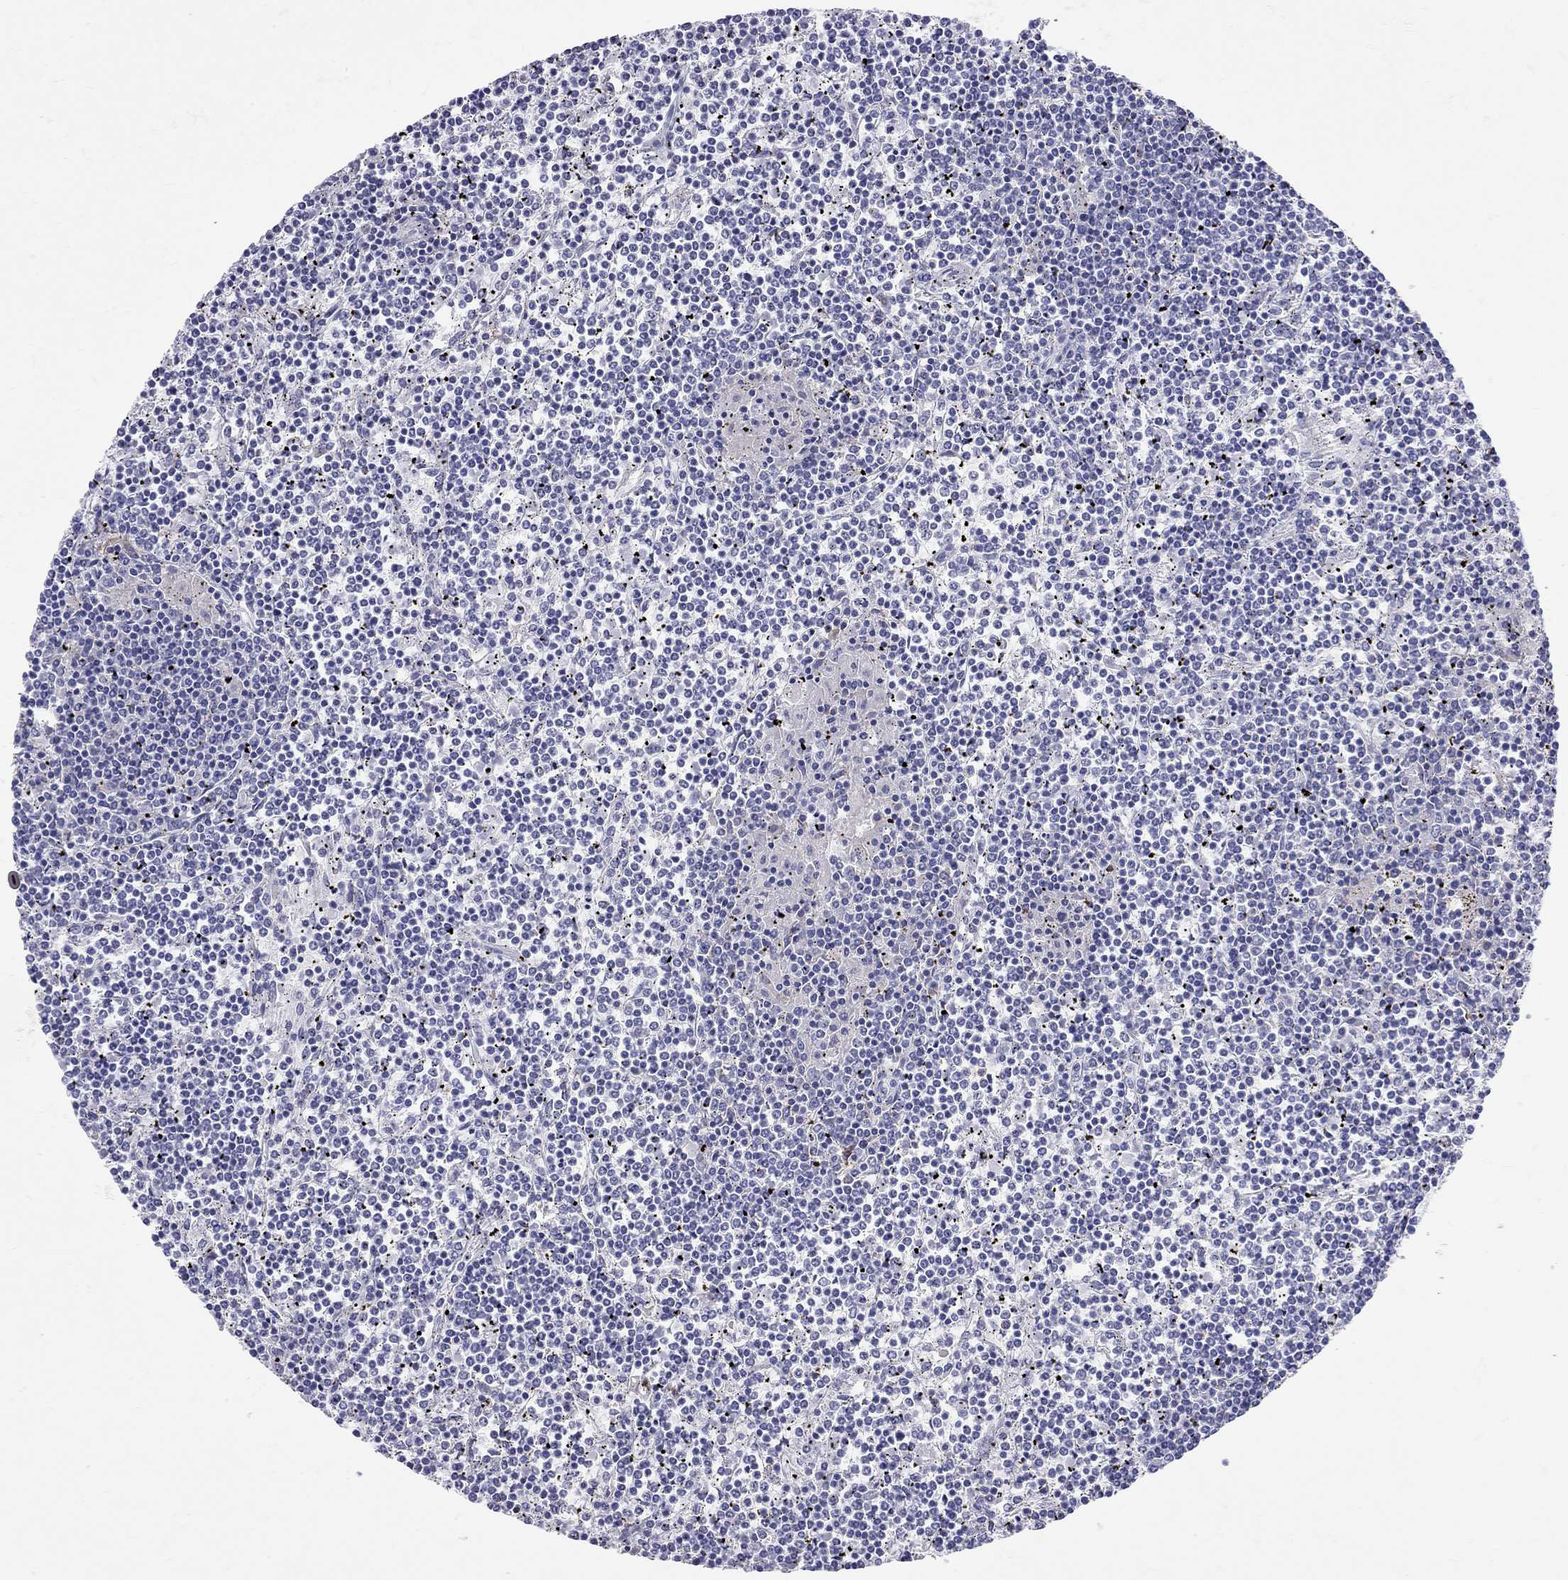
{"staining": {"intensity": "negative", "quantity": "none", "location": "none"}, "tissue": "lymphoma", "cell_type": "Tumor cells", "image_type": "cancer", "snomed": [{"axis": "morphology", "description": "Malignant lymphoma, non-Hodgkin's type, Low grade"}, {"axis": "topography", "description": "Spleen"}], "caption": "Tumor cells show no significant positivity in lymphoma. (DAB (3,3'-diaminobenzidine) immunohistochemistry (IHC), high magnification).", "gene": "HLA-DQB2", "patient": {"sex": "female", "age": 19}}